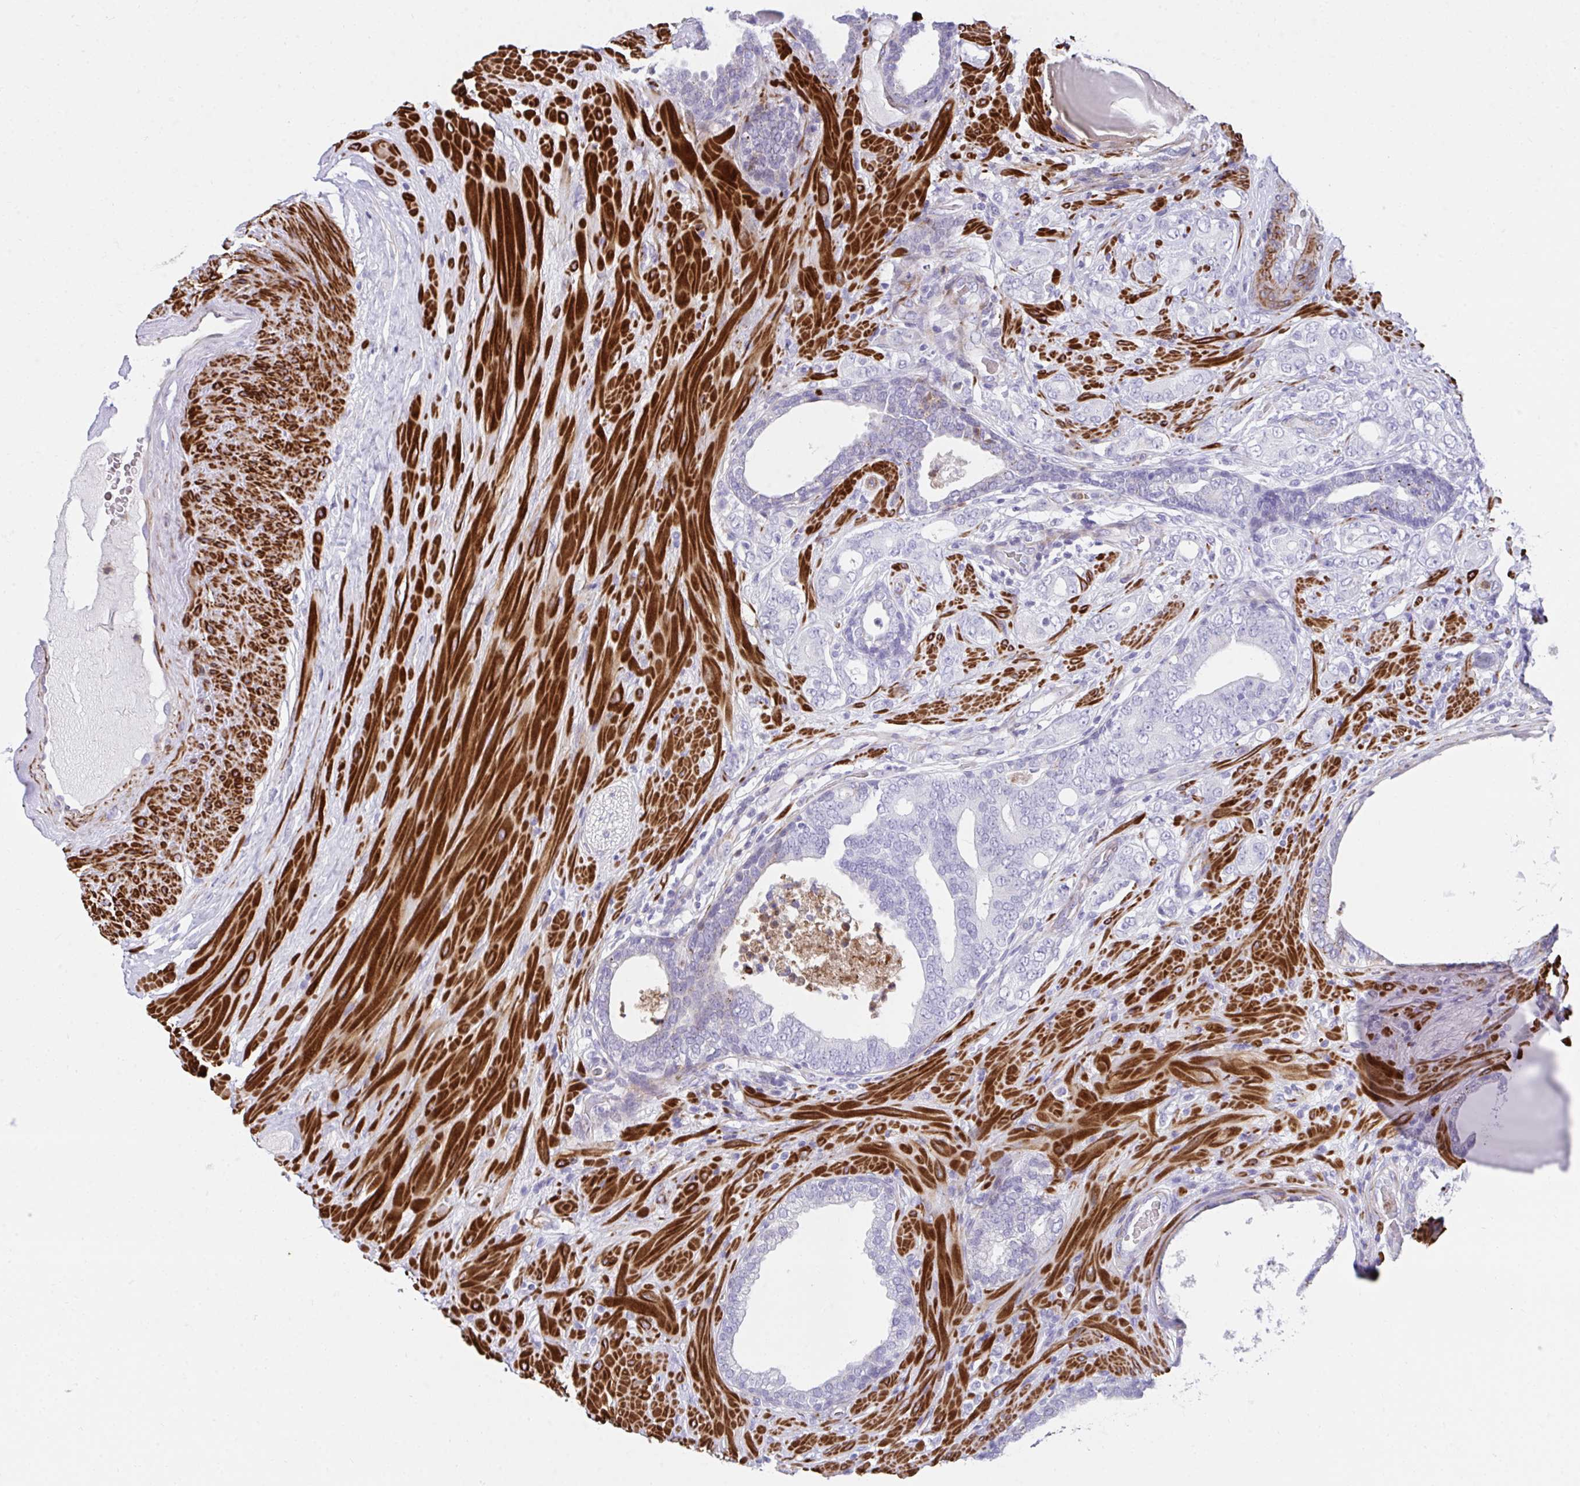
{"staining": {"intensity": "negative", "quantity": "none", "location": "none"}, "tissue": "prostate cancer", "cell_type": "Tumor cells", "image_type": "cancer", "snomed": [{"axis": "morphology", "description": "Adenocarcinoma, High grade"}, {"axis": "topography", "description": "Prostate"}], "caption": "A photomicrograph of human adenocarcinoma (high-grade) (prostate) is negative for staining in tumor cells. (Stains: DAB (3,3'-diaminobenzidine) immunohistochemistry with hematoxylin counter stain, Microscopy: brightfield microscopy at high magnification).", "gene": "CSTB", "patient": {"sex": "male", "age": 62}}